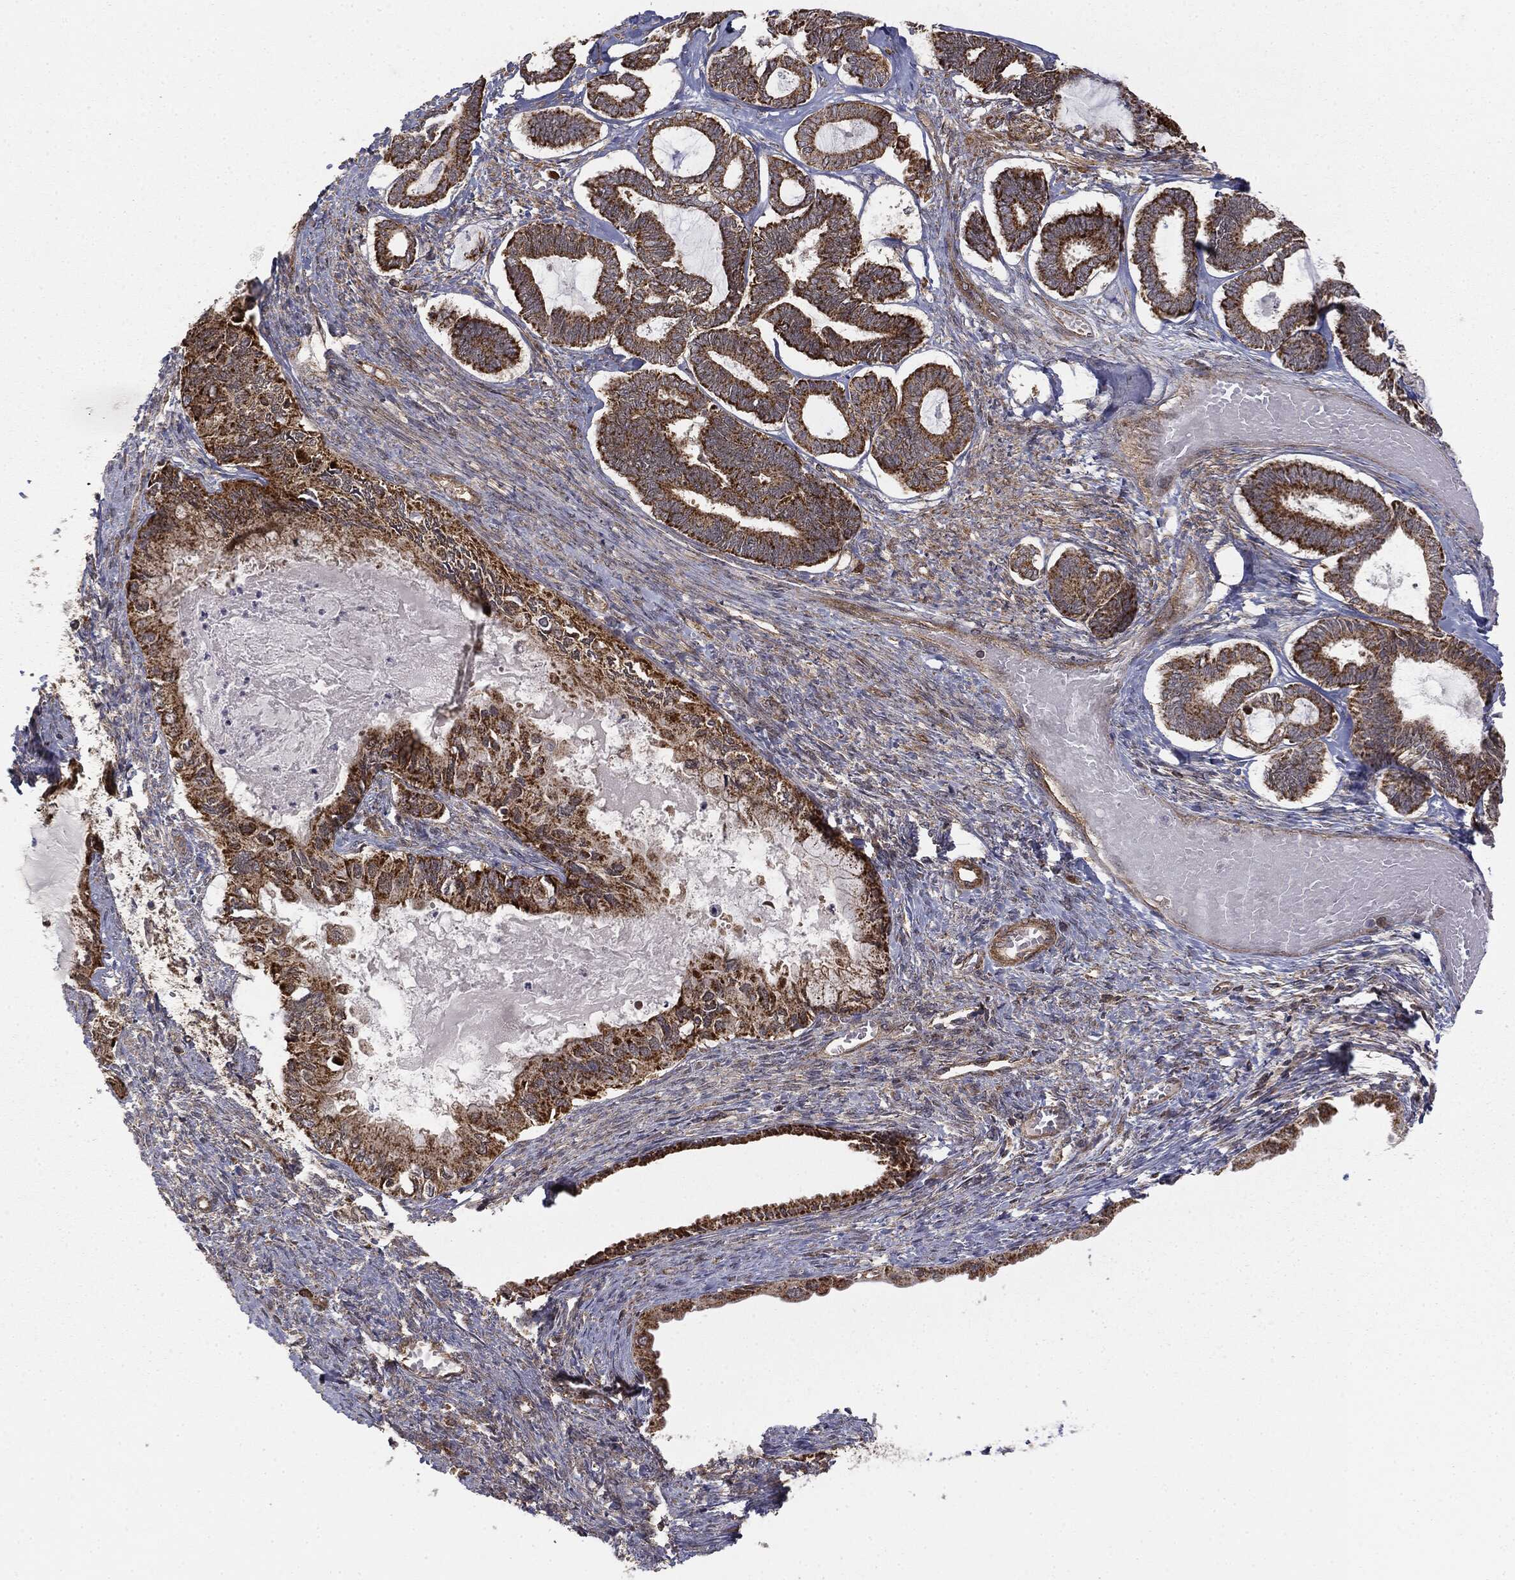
{"staining": {"intensity": "strong", "quantity": ">75%", "location": "cytoplasmic/membranous"}, "tissue": "ovarian cancer", "cell_type": "Tumor cells", "image_type": "cancer", "snomed": [{"axis": "morphology", "description": "Carcinoma, endometroid"}, {"axis": "topography", "description": "Ovary"}], "caption": "This is a micrograph of IHC staining of ovarian cancer, which shows strong staining in the cytoplasmic/membranous of tumor cells.", "gene": "MTOR", "patient": {"sex": "female", "age": 70}}